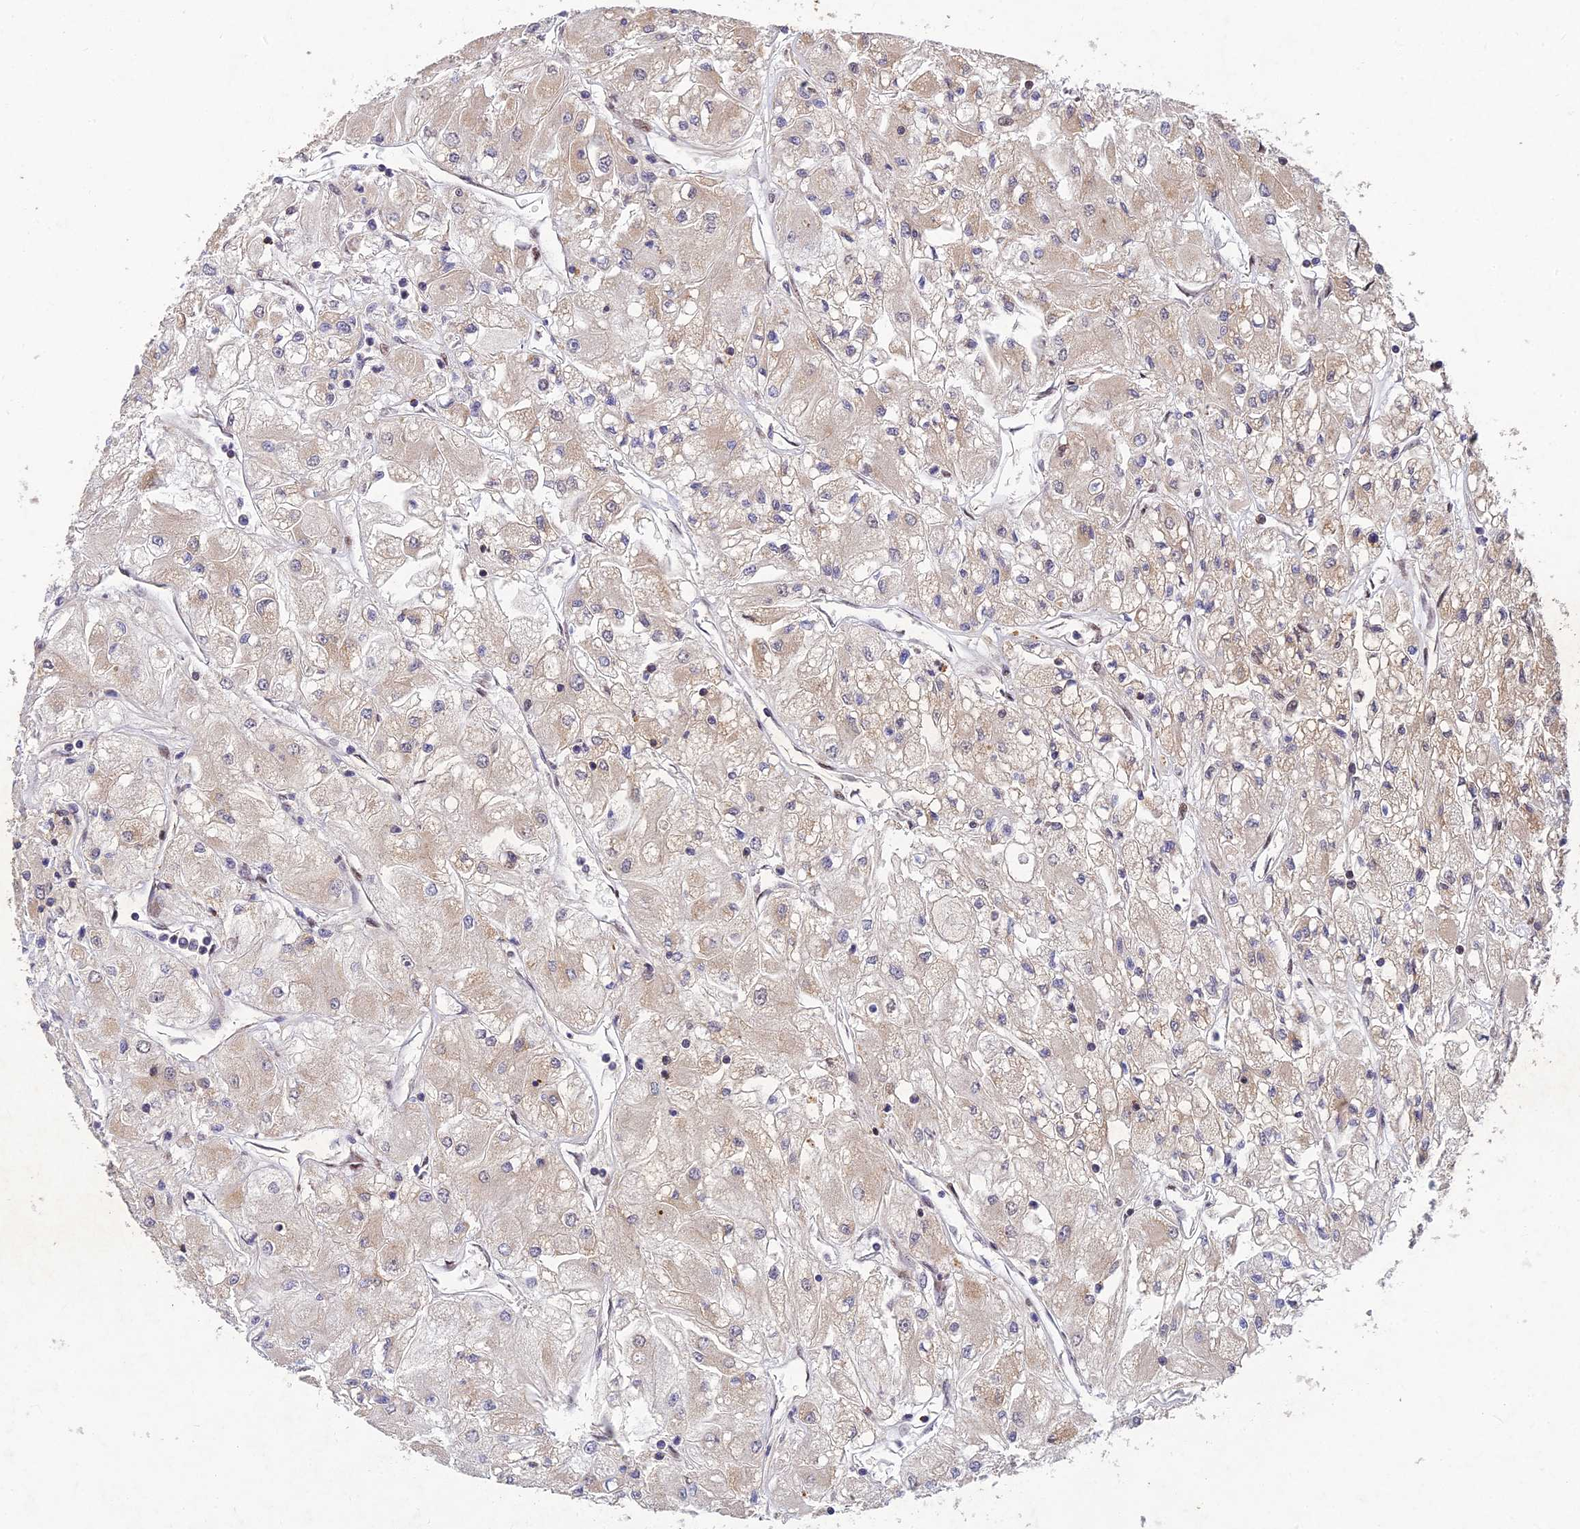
{"staining": {"intensity": "weak", "quantity": "<25%", "location": "cytoplasmic/membranous"}, "tissue": "renal cancer", "cell_type": "Tumor cells", "image_type": "cancer", "snomed": [{"axis": "morphology", "description": "Adenocarcinoma, NOS"}, {"axis": "topography", "description": "Kidney"}], "caption": "Immunohistochemistry (IHC) micrograph of neoplastic tissue: adenocarcinoma (renal) stained with DAB (3,3'-diaminobenzidine) demonstrates no significant protein positivity in tumor cells.", "gene": "RELCH", "patient": {"sex": "male", "age": 80}}